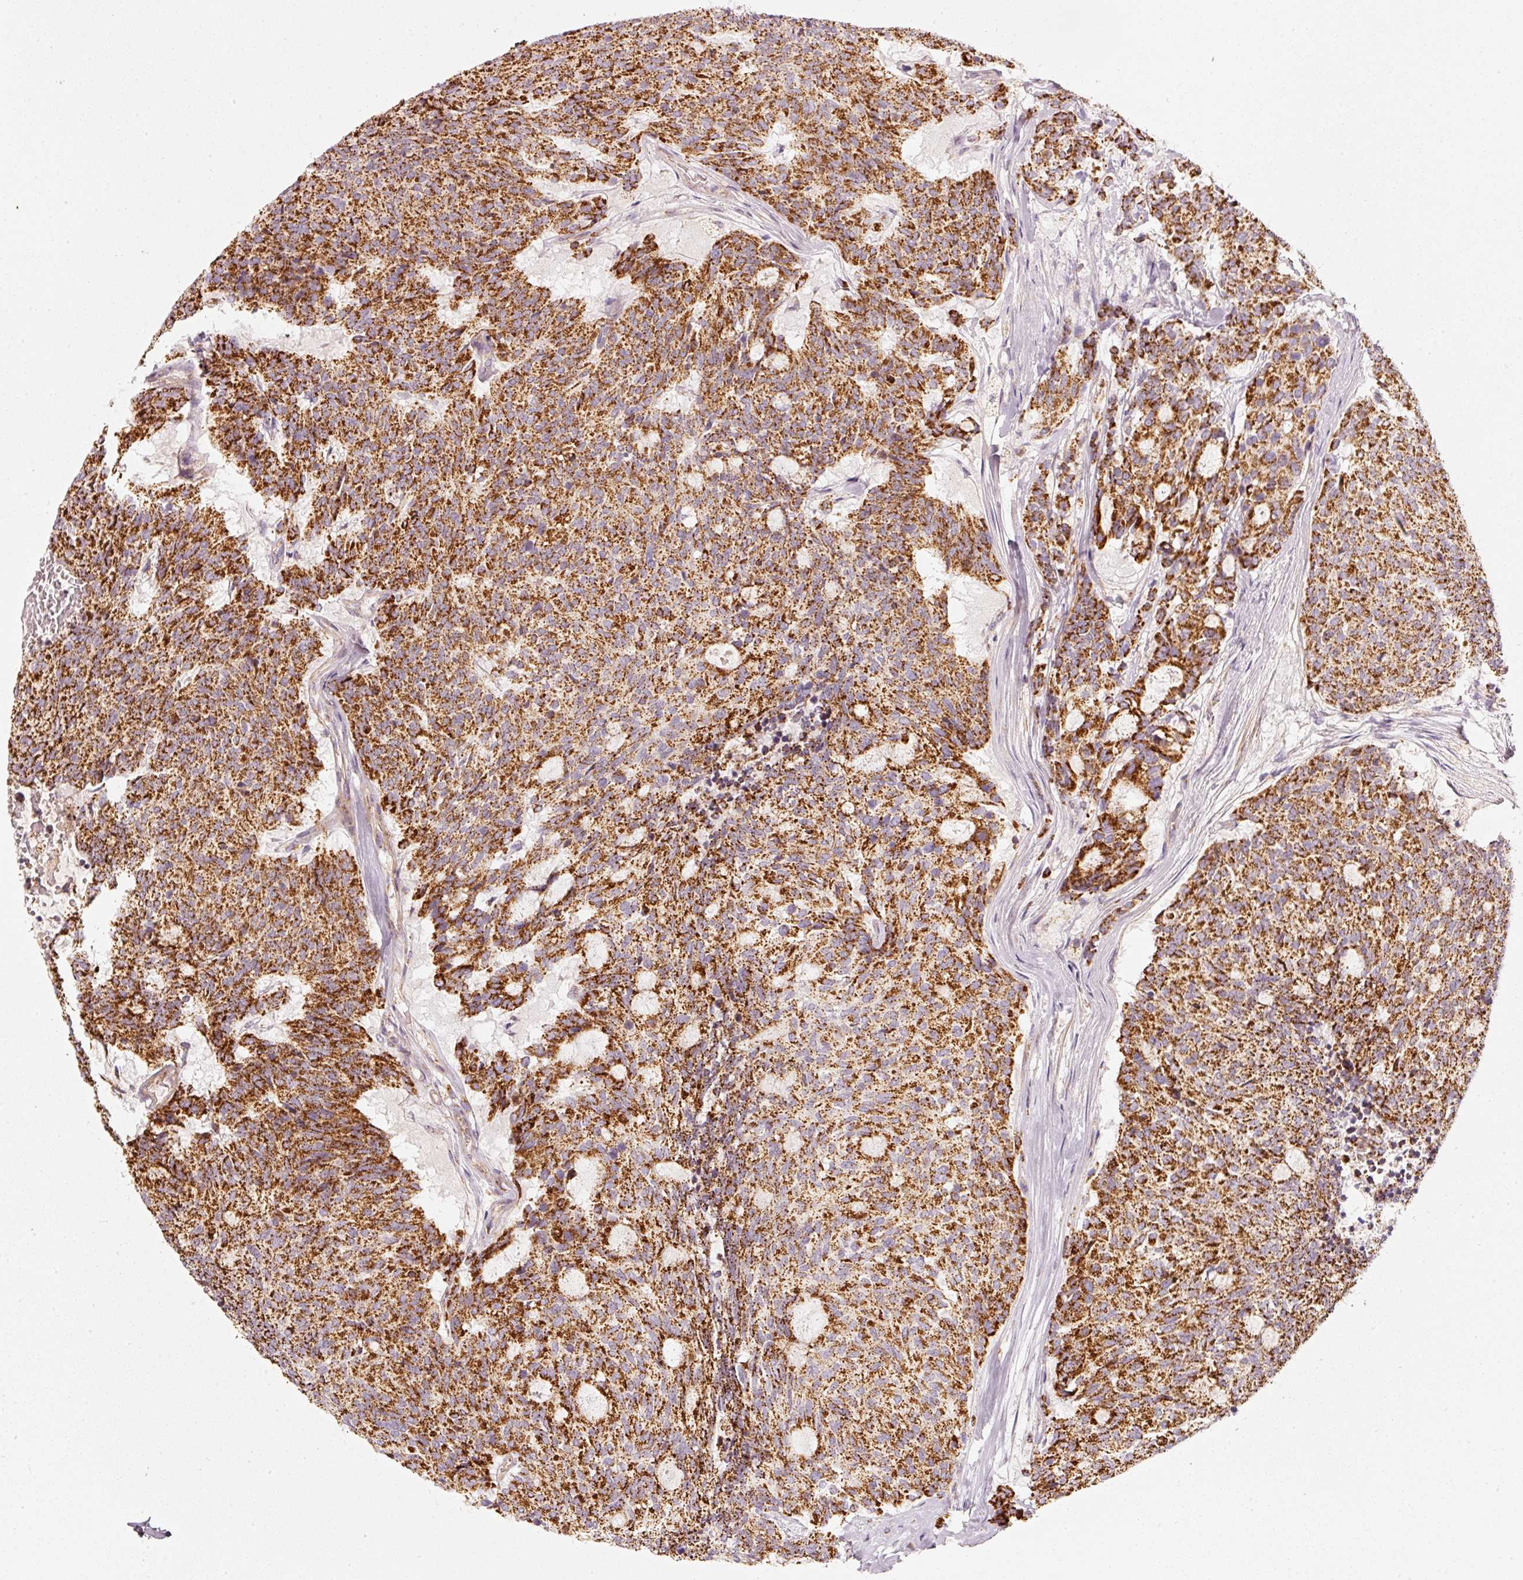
{"staining": {"intensity": "strong", "quantity": ">75%", "location": "cytoplasmic/membranous"}, "tissue": "carcinoid", "cell_type": "Tumor cells", "image_type": "cancer", "snomed": [{"axis": "morphology", "description": "Carcinoid, malignant, NOS"}, {"axis": "topography", "description": "Pancreas"}], "caption": "This image displays carcinoid stained with immunohistochemistry (IHC) to label a protein in brown. The cytoplasmic/membranous of tumor cells show strong positivity for the protein. Nuclei are counter-stained blue.", "gene": "C17orf98", "patient": {"sex": "female", "age": 54}}